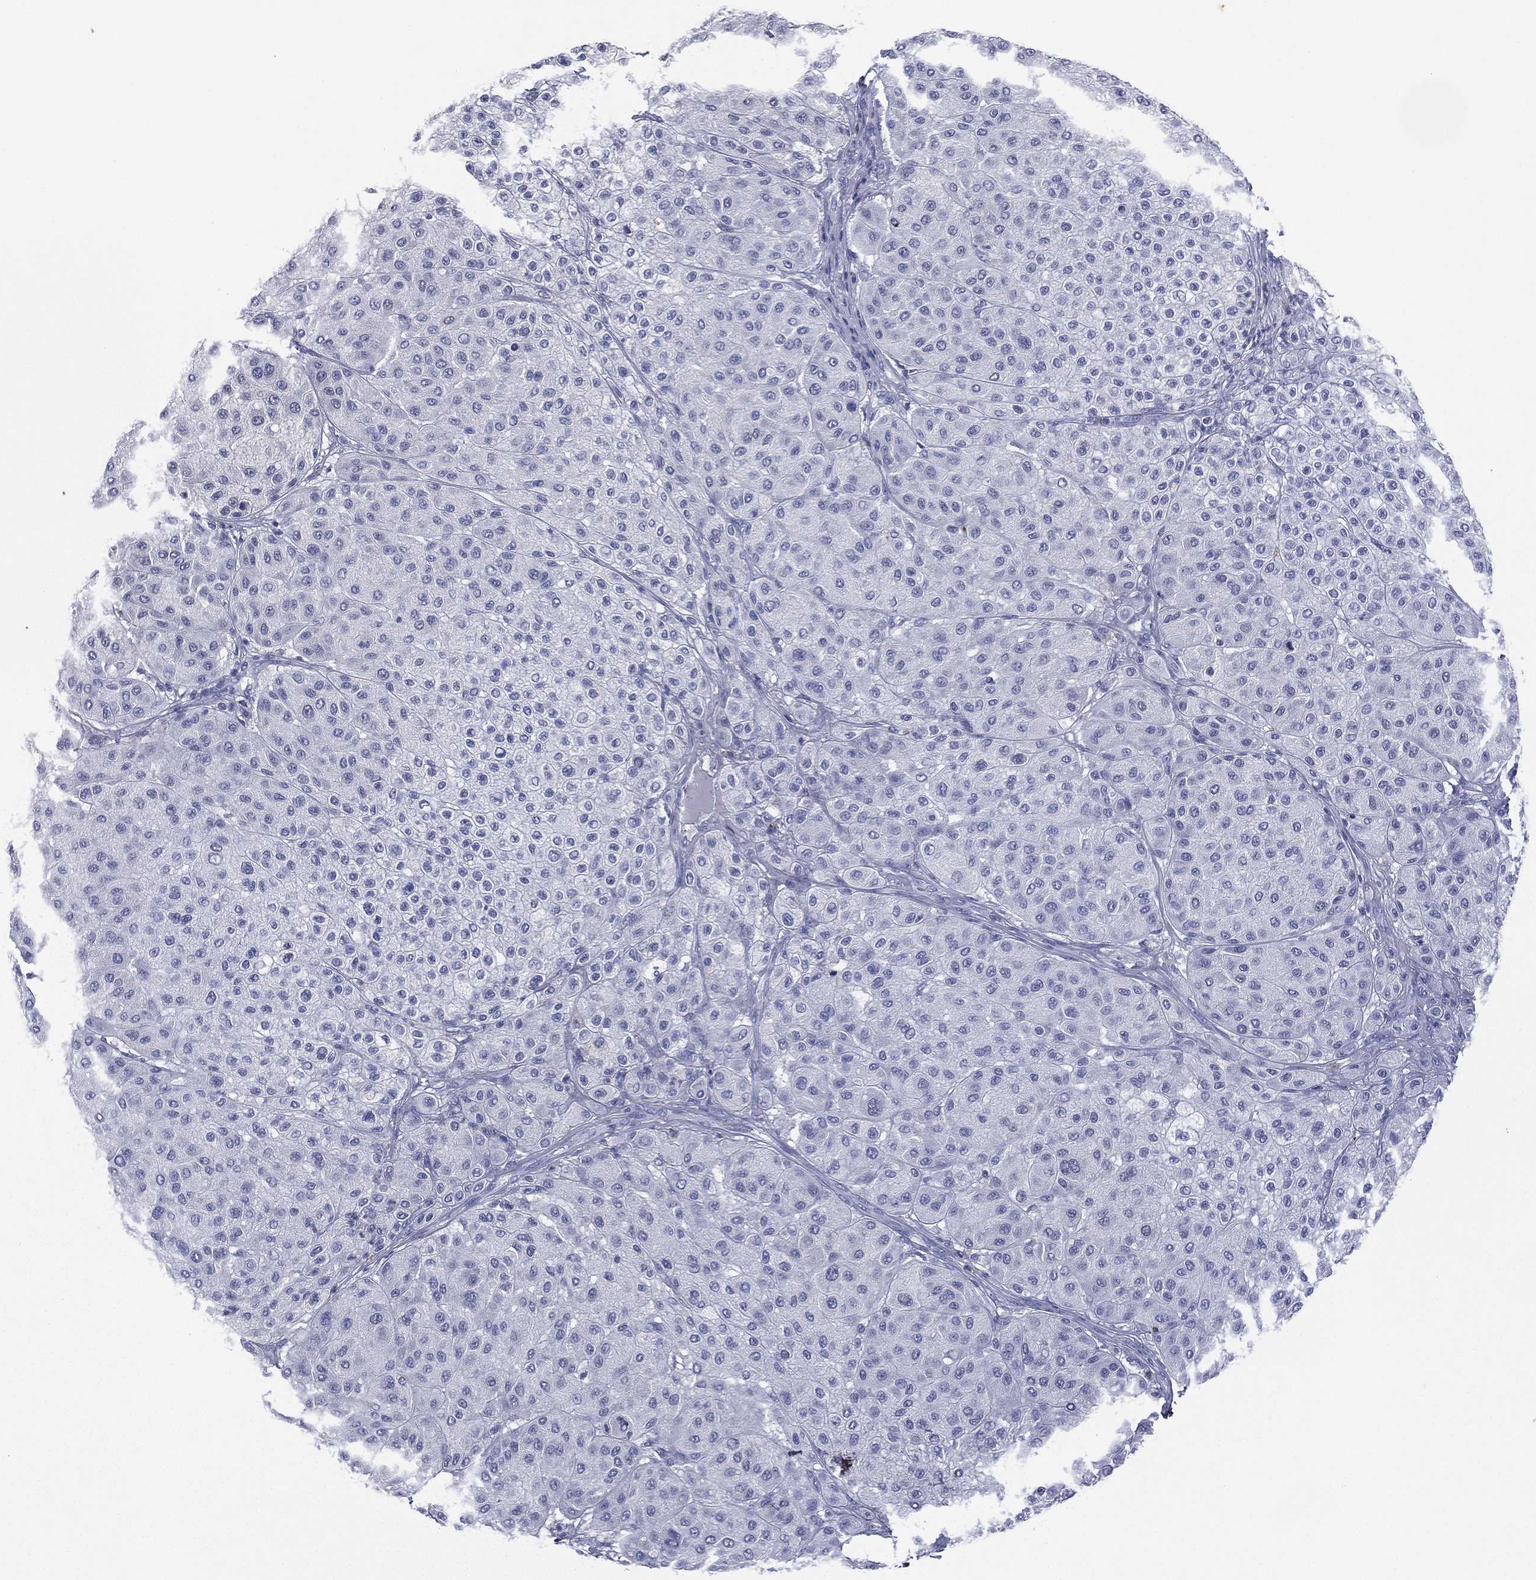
{"staining": {"intensity": "negative", "quantity": "none", "location": "none"}, "tissue": "melanoma", "cell_type": "Tumor cells", "image_type": "cancer", "snomed": [{"axis": "morphology", "description": "Malignant melanoma, Metastatic site"}, {"axis": "topography", "description": "Smooth muscle"}], "caption": "IHC histopathology image of neoplastic tissue: human malignant melanoma (metastatic site) stained with DAB displays no significant protein positivity in tumor cells.", "gene": "KRT7", "patient": {"sex": "male", "age": 41}}